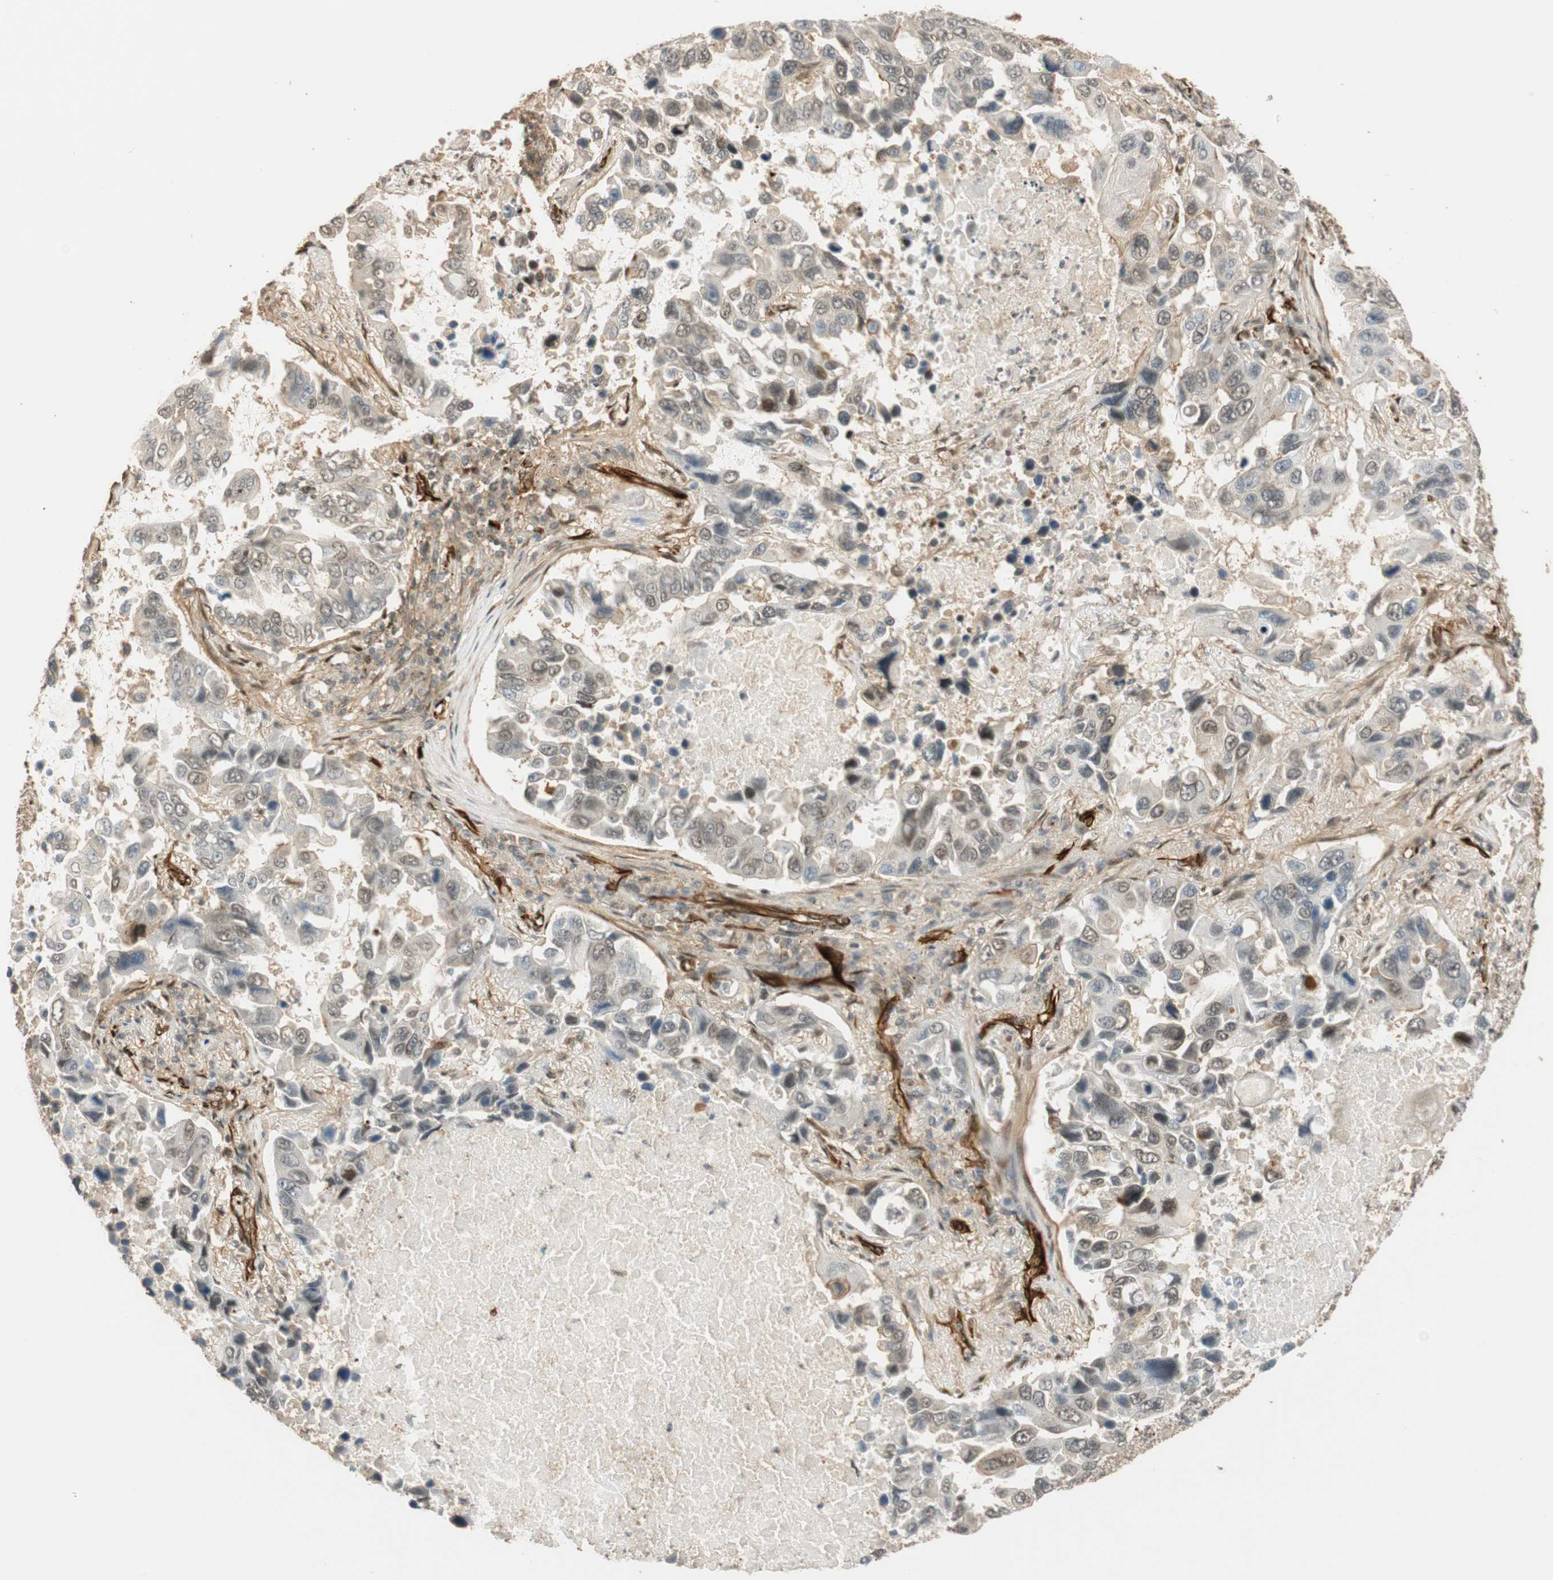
{"staining": {"intensity": "weak", "quantity": "25%-75%", "location": "cytoplasmic/membranous,nuclear"}, "tissue": "lung cancer", "cell_type": "Tumor cells", "image_type": "cancer", "snomed": [{"axis": "morphology", "description": "Adenocarcinoma, NOS"}, {"axis": "topography", "description": "Lung"}], "caption": "Immunohistochemistry (IHC) staining of lung cancer (adenocarcinoma), which shows low levels of weak cytoplasmic/membranous and nuclear staining in approximately 25%-75% of tumor cells indicating weak cytoplasmic/membranous and nuclear protein expression. The staining was performed using DAB (brown) for protein detection and nuclei were counterstained in hematoxylin (blue).", "gene": "NES", "patient": {"sex": "male", "age": 64}}